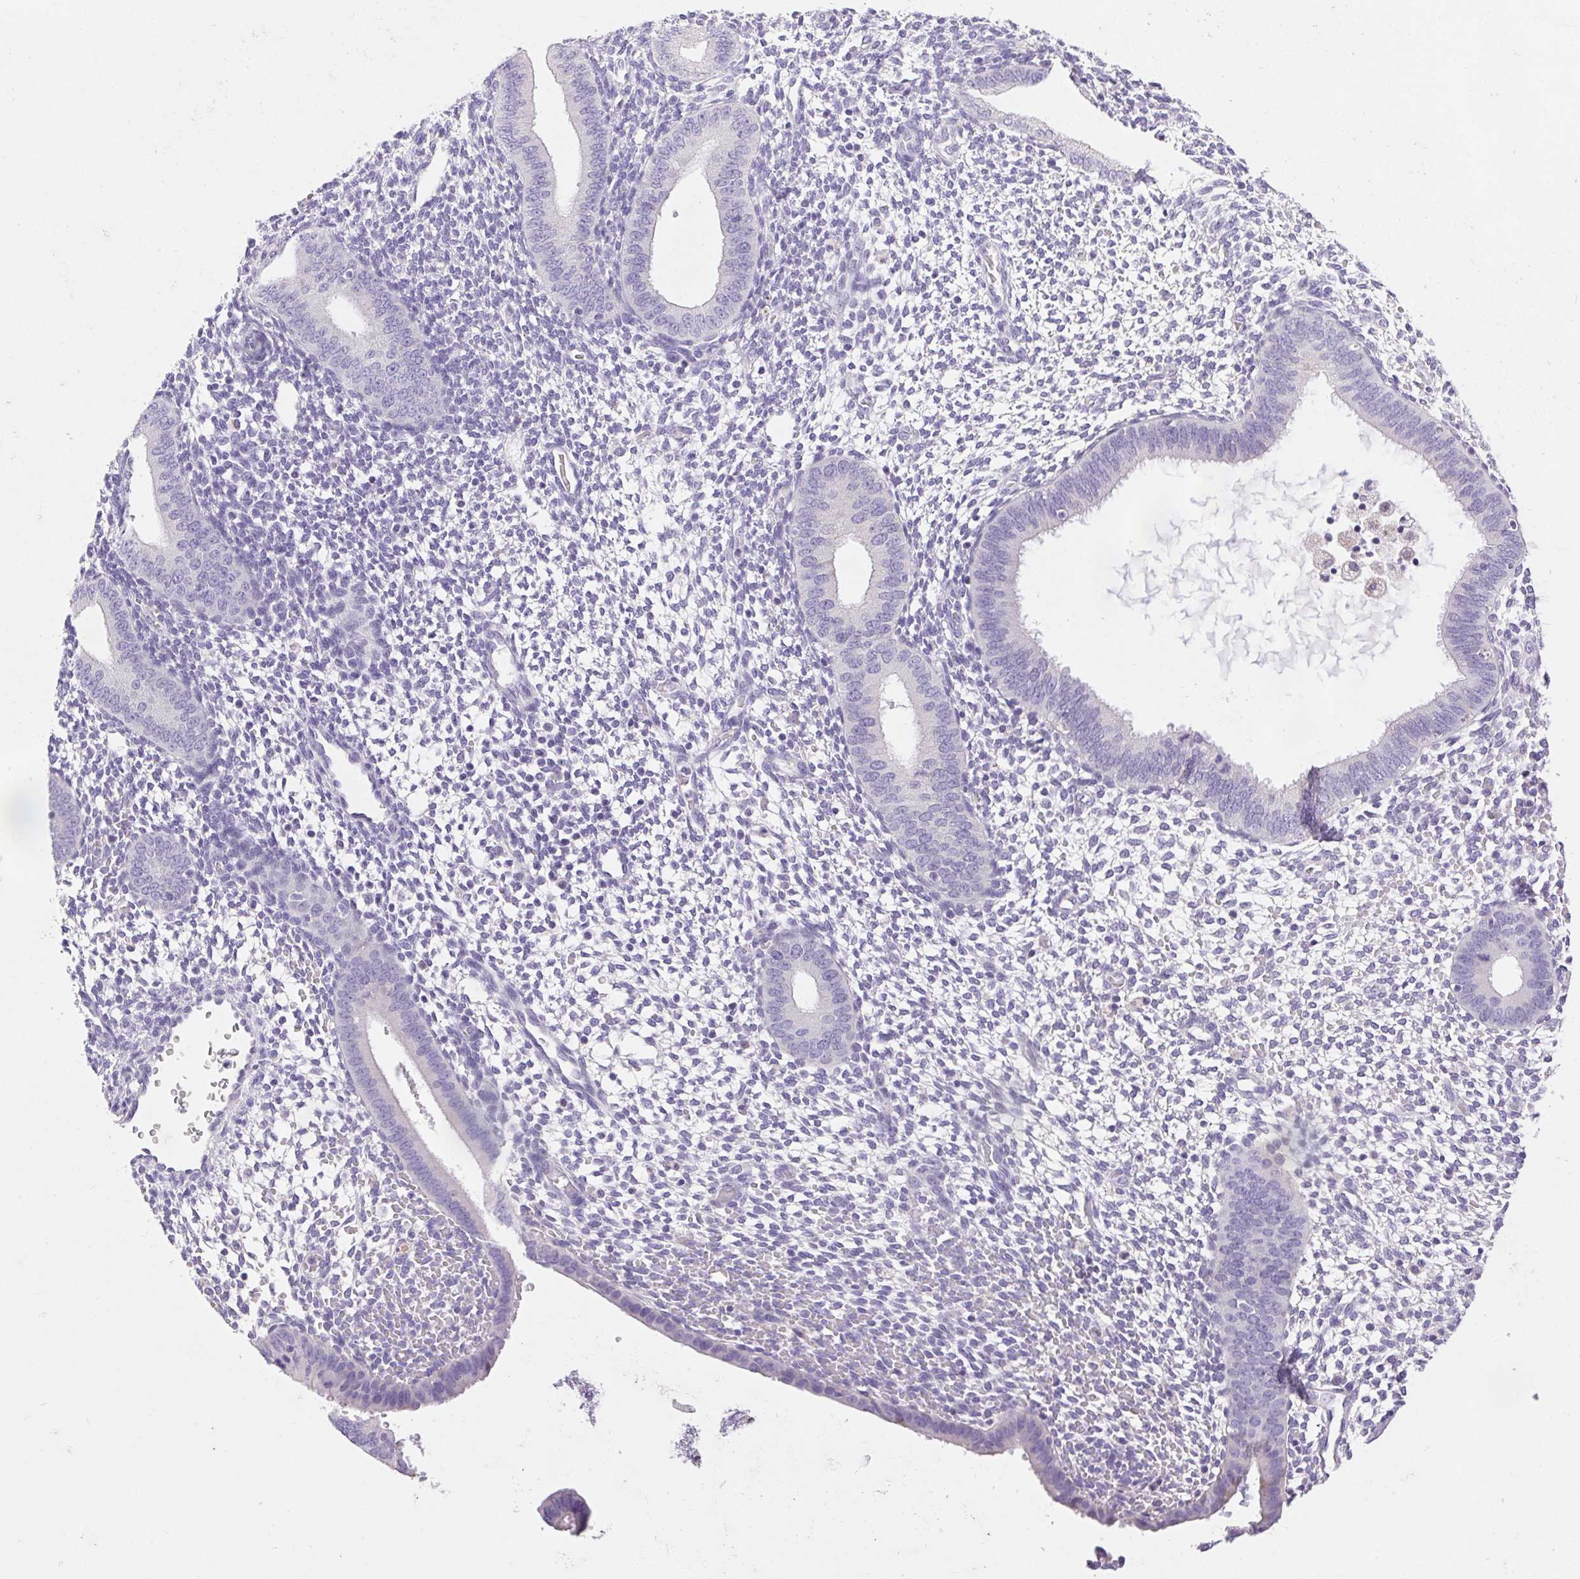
{"staining": {"intensity": "negative", "quantity": "none", "location": "none"}, "tissue": "endometrium", "cell_type": "Cells in endometrial stroma", "image_type": "normal", "snomed": [{"axis": "morphology", "description": "Normal tissue, NOS"}, {"axis": "topography", "description": "Endometrium"}], "caption": "This is a micrograph of immunohistochemistry (IHC) staining of unremarkable endometrium, which shows no expression in cells in endometrial stroma. Nuclei are stained in blue.", "gene": "ARHGAP11B", "patient": {"sex": "female", "age": 40}}